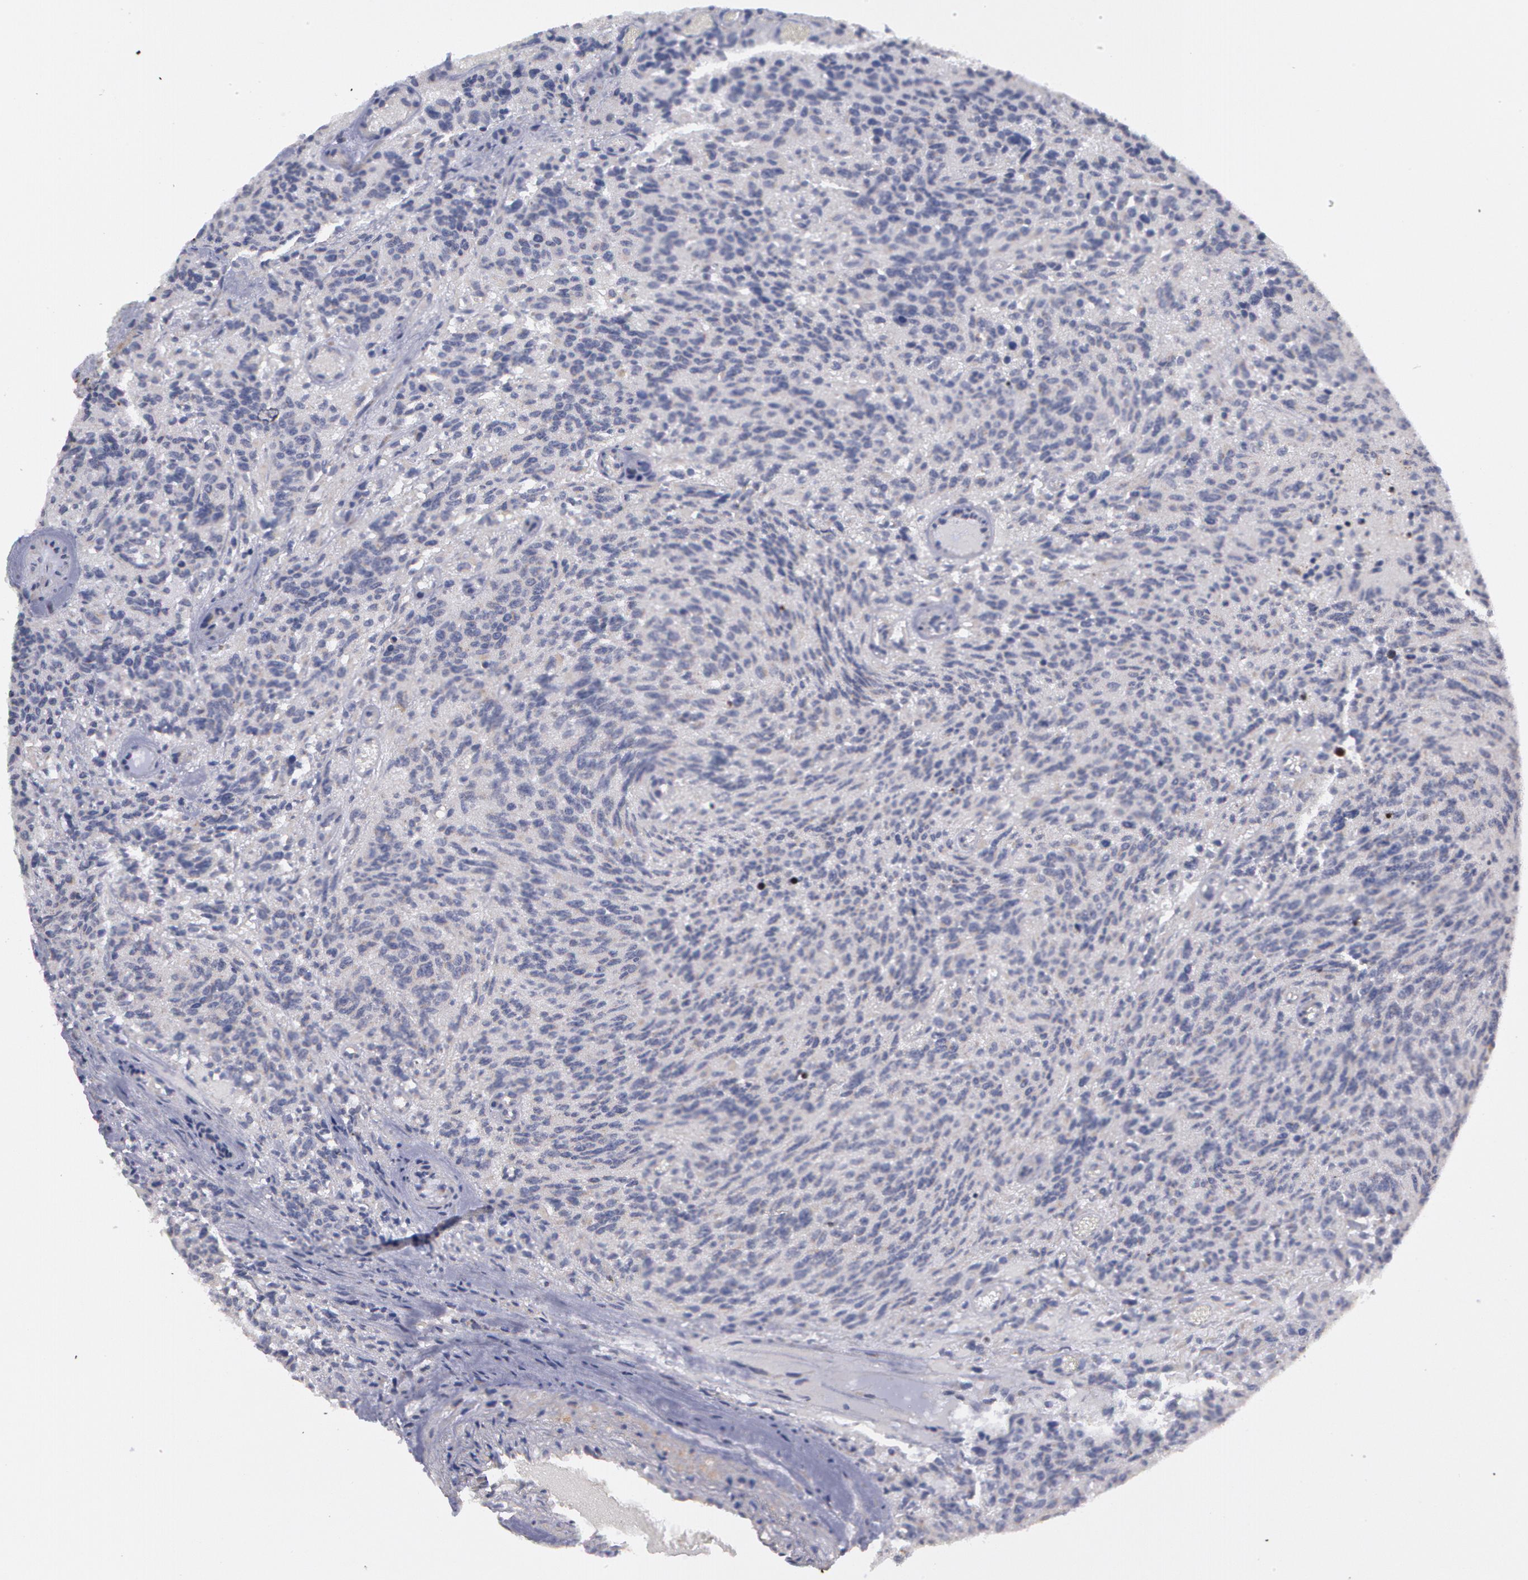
{"staining": {"intensity": "negative", "quantity": "none", "location": "none"}, "tissue": "glioma", "cell_type": "Tumor cells", "image_type": "cancer", "snomed": [{"axis": "morphology", "description": "Glioma, malignant, High grade"}, {"axis": "topography", "description": "Brain"}], "caption": "Tumor cells show no significant positivity in malignant glioma (high-grade).", "gene": "STX5", "patient": {"sex": "male", "age": 36}}